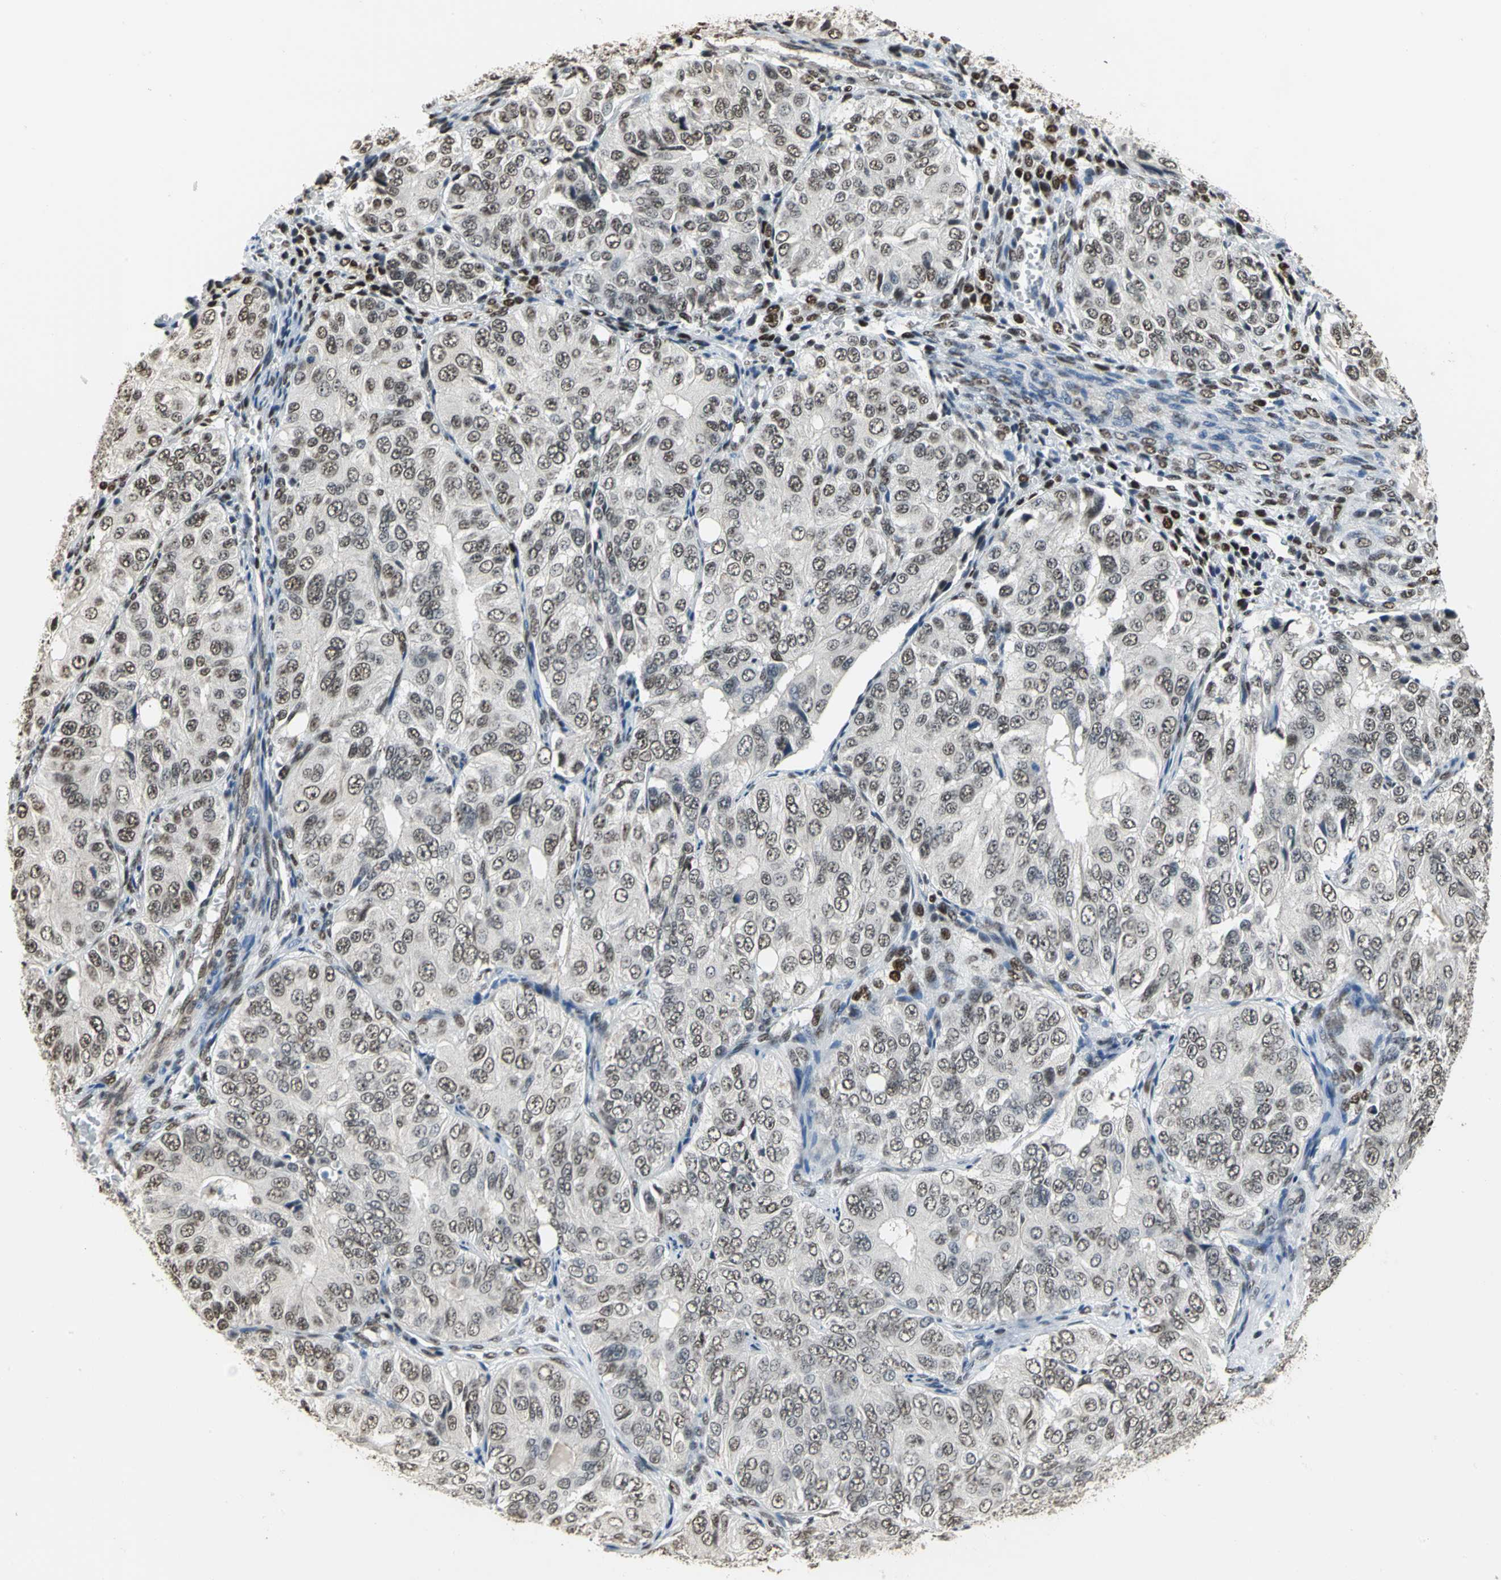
{"staining": {"intensity": "moderate", "quantity": ">75%", "location": "nuclear"}, "tissue": "ovarian cancer", "cell_type": "Tumor cells", "image_type": "cancer", "snomed": [{"axis": "morphology", "description": "Carcinoma, endometroid"}, {"axis": "topography", "description": "Ovary"}], "caption": "The immunohistochemical stain shows moderate nuclear positivity in tumor cells of ovarian cancer tissue.", "gene": "CCDC88C", "patient": {"sex": "female", "age": 51}}